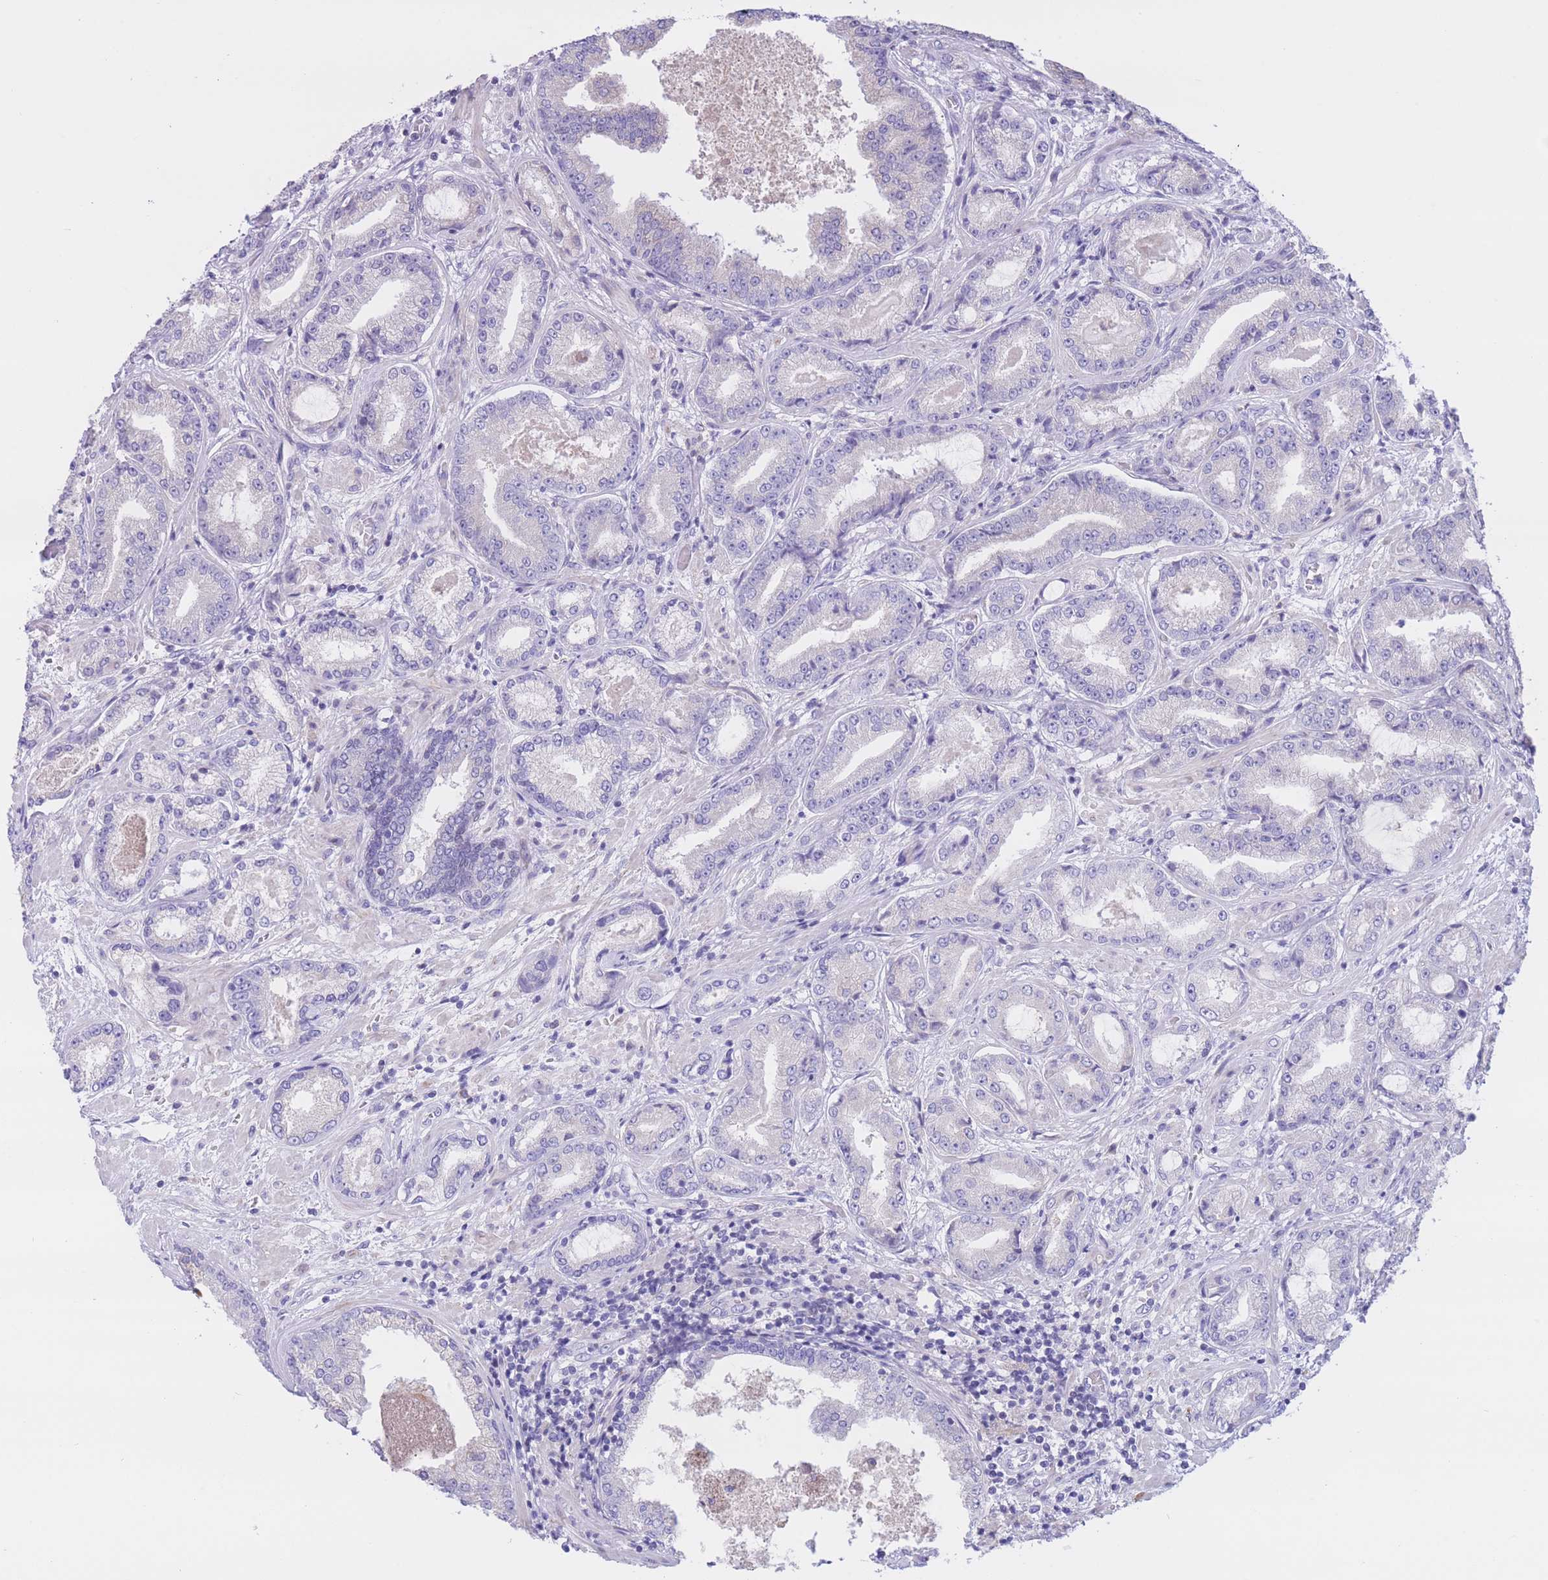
{"staining": {"intensity": "negative", "quantity": "none", "location": "none"}, "tissue": "prostate cancer", "cell_type": "Tumor cells", "image_type": "cancer", "snomed": [{"axis": "morphology", "description": "Adenocarcinoma, High grade"}, {"axis": "topography", "description": "Prostate"}], "caption": "Tumor cells show no significant protein positivity in prostate cancer (adenocarcinoma (high-grade)).", "gene": "RPL39L", "patient": {"sex": "male", "age": 68}}